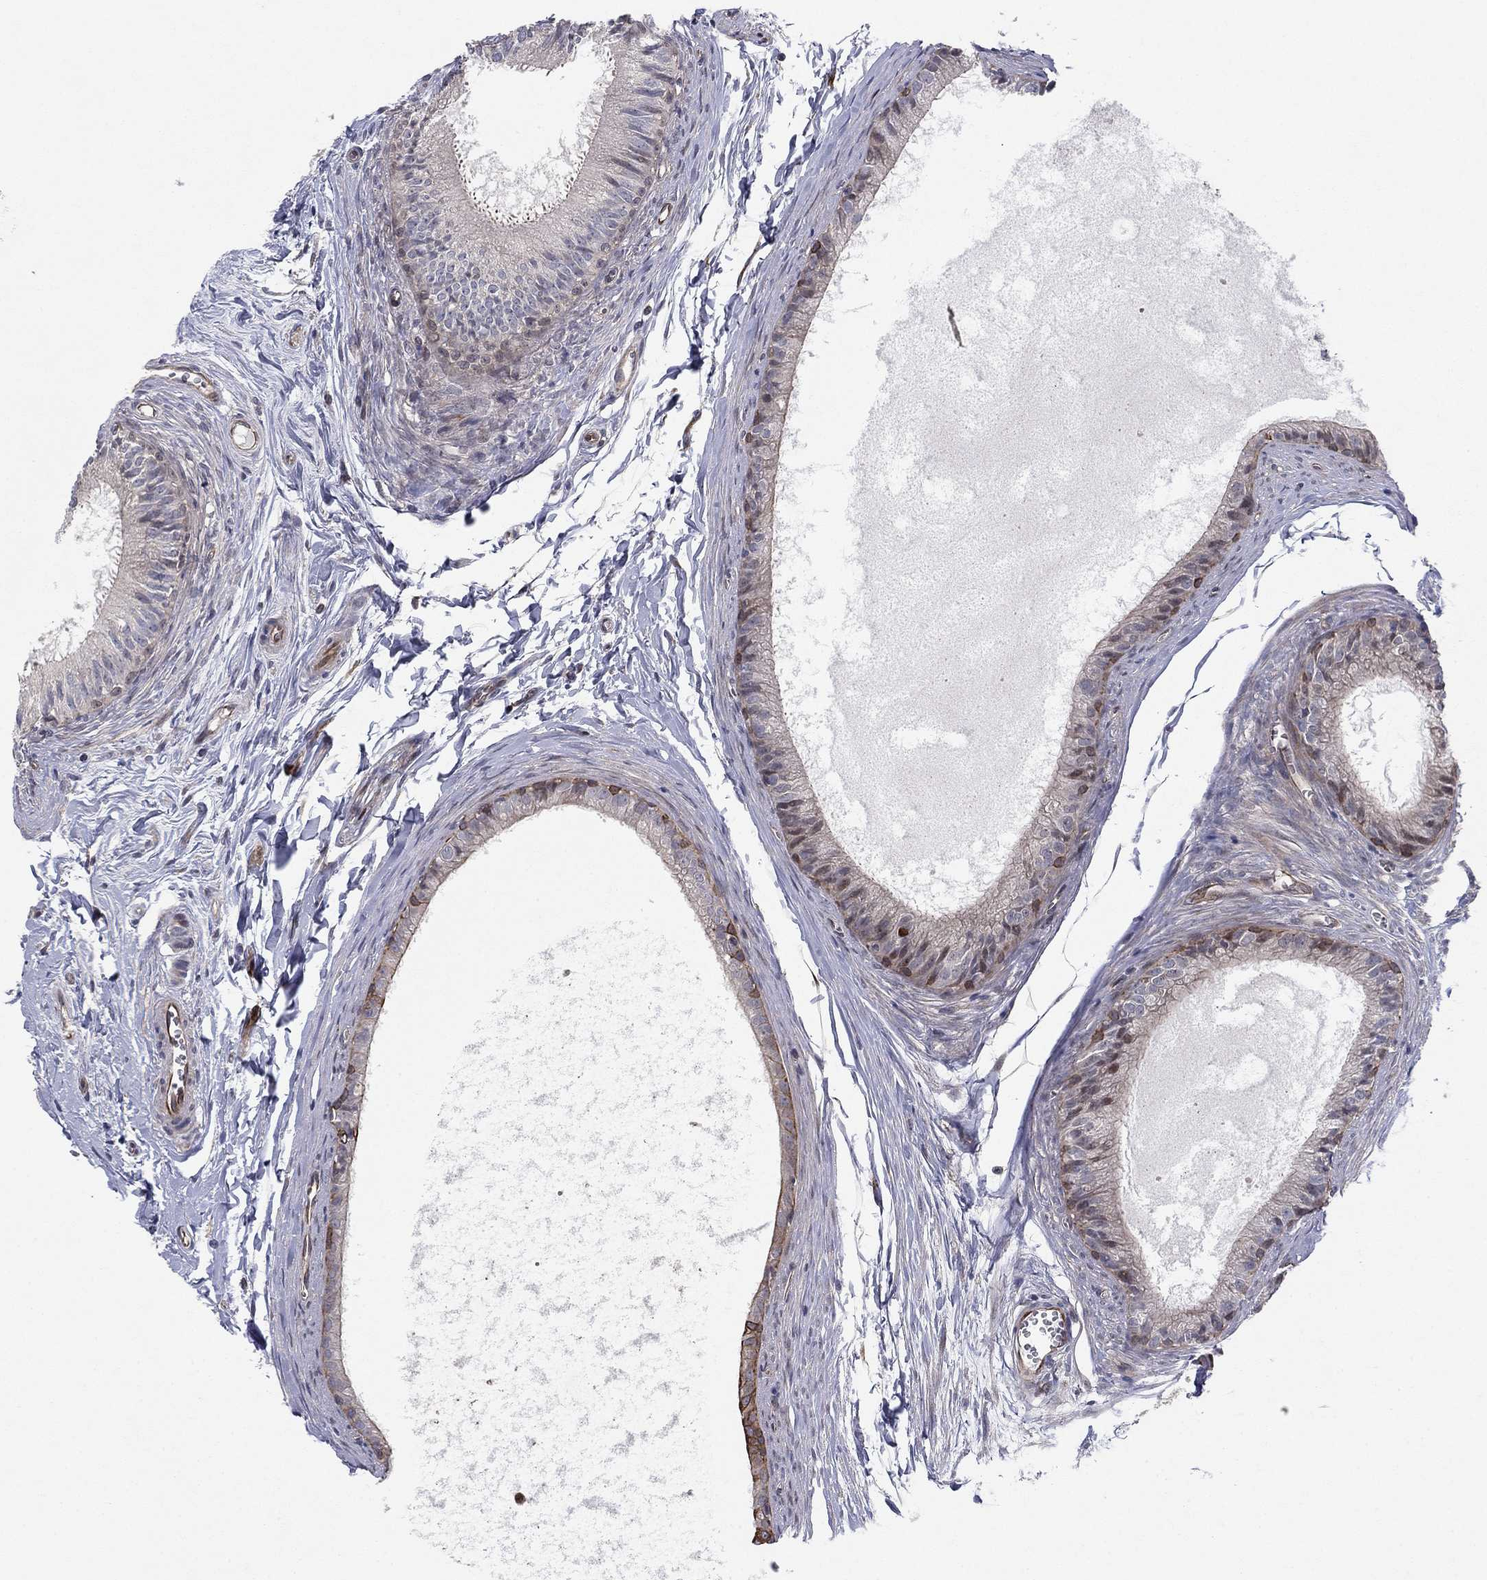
{"staining": {"intensity": "strong", "quantity": "<25%", "location": "cytoplasmic/membranous,nuclear"}, "tissue": "epididymis", "cell_type": "Glandular cells", "image_type": "normal", "snomed": [{"axis": "morphology", "description": "Normal tissue, NOS"}, {"axis": "topography", "description": "Epididymis"}], "caption": "A medium amount of strong cytoplasmic/membranous,nuclear expression is present in approximately <25% of glandular cells in normal epididymis. The staining is performed using DAB (3,3'-diaminobenzidine) brown chromogen to label protein expression. The nuclei are counter-stained blue using hematoxylin.", "gene": "BCL11A", "patient": {"sex": "male", "age": 51}}